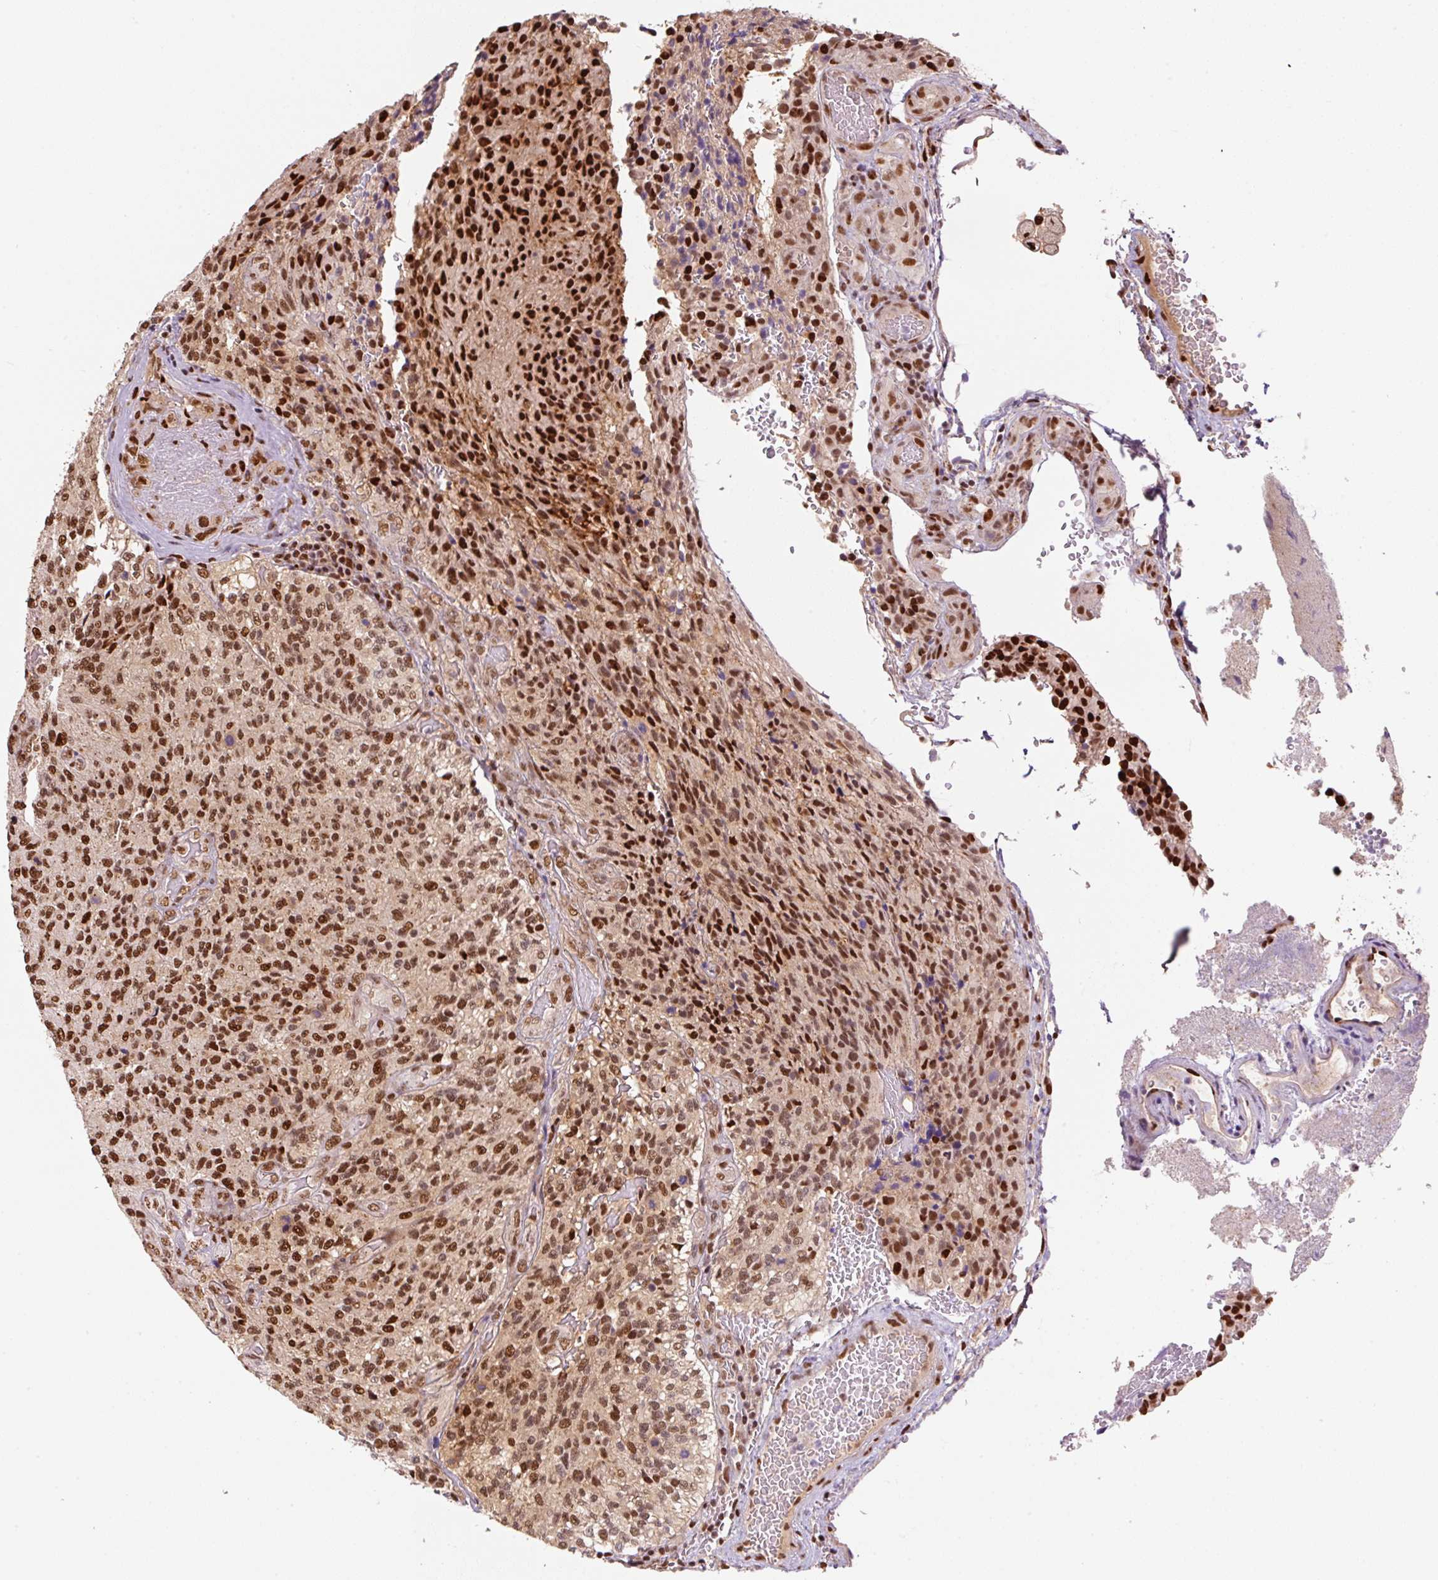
{"staining": {"intensity": "strong", "quantity": ">75%", "location": "nuclear"}, "tissue": "glioma", "cell_type": "Tumor cells", "image_type": "cancer", "snomed": [{"axis": "morphology", "description": "Normal tissue, NOS"}, {"axis": "morphology", "description": "Glioma, malignant, High grade"}, {"axis": "topography", "description": "Cerebral cortex"}], "caption": "High-power microscopy captured an immunohistochemistry (IHC) histopathology image of high-grade glioma (malignant), revealing strong nuclear staining in approximately >75% of tumor cells.", "gene": "GPR139", "patient": {"sex": "male", "age": 56}}